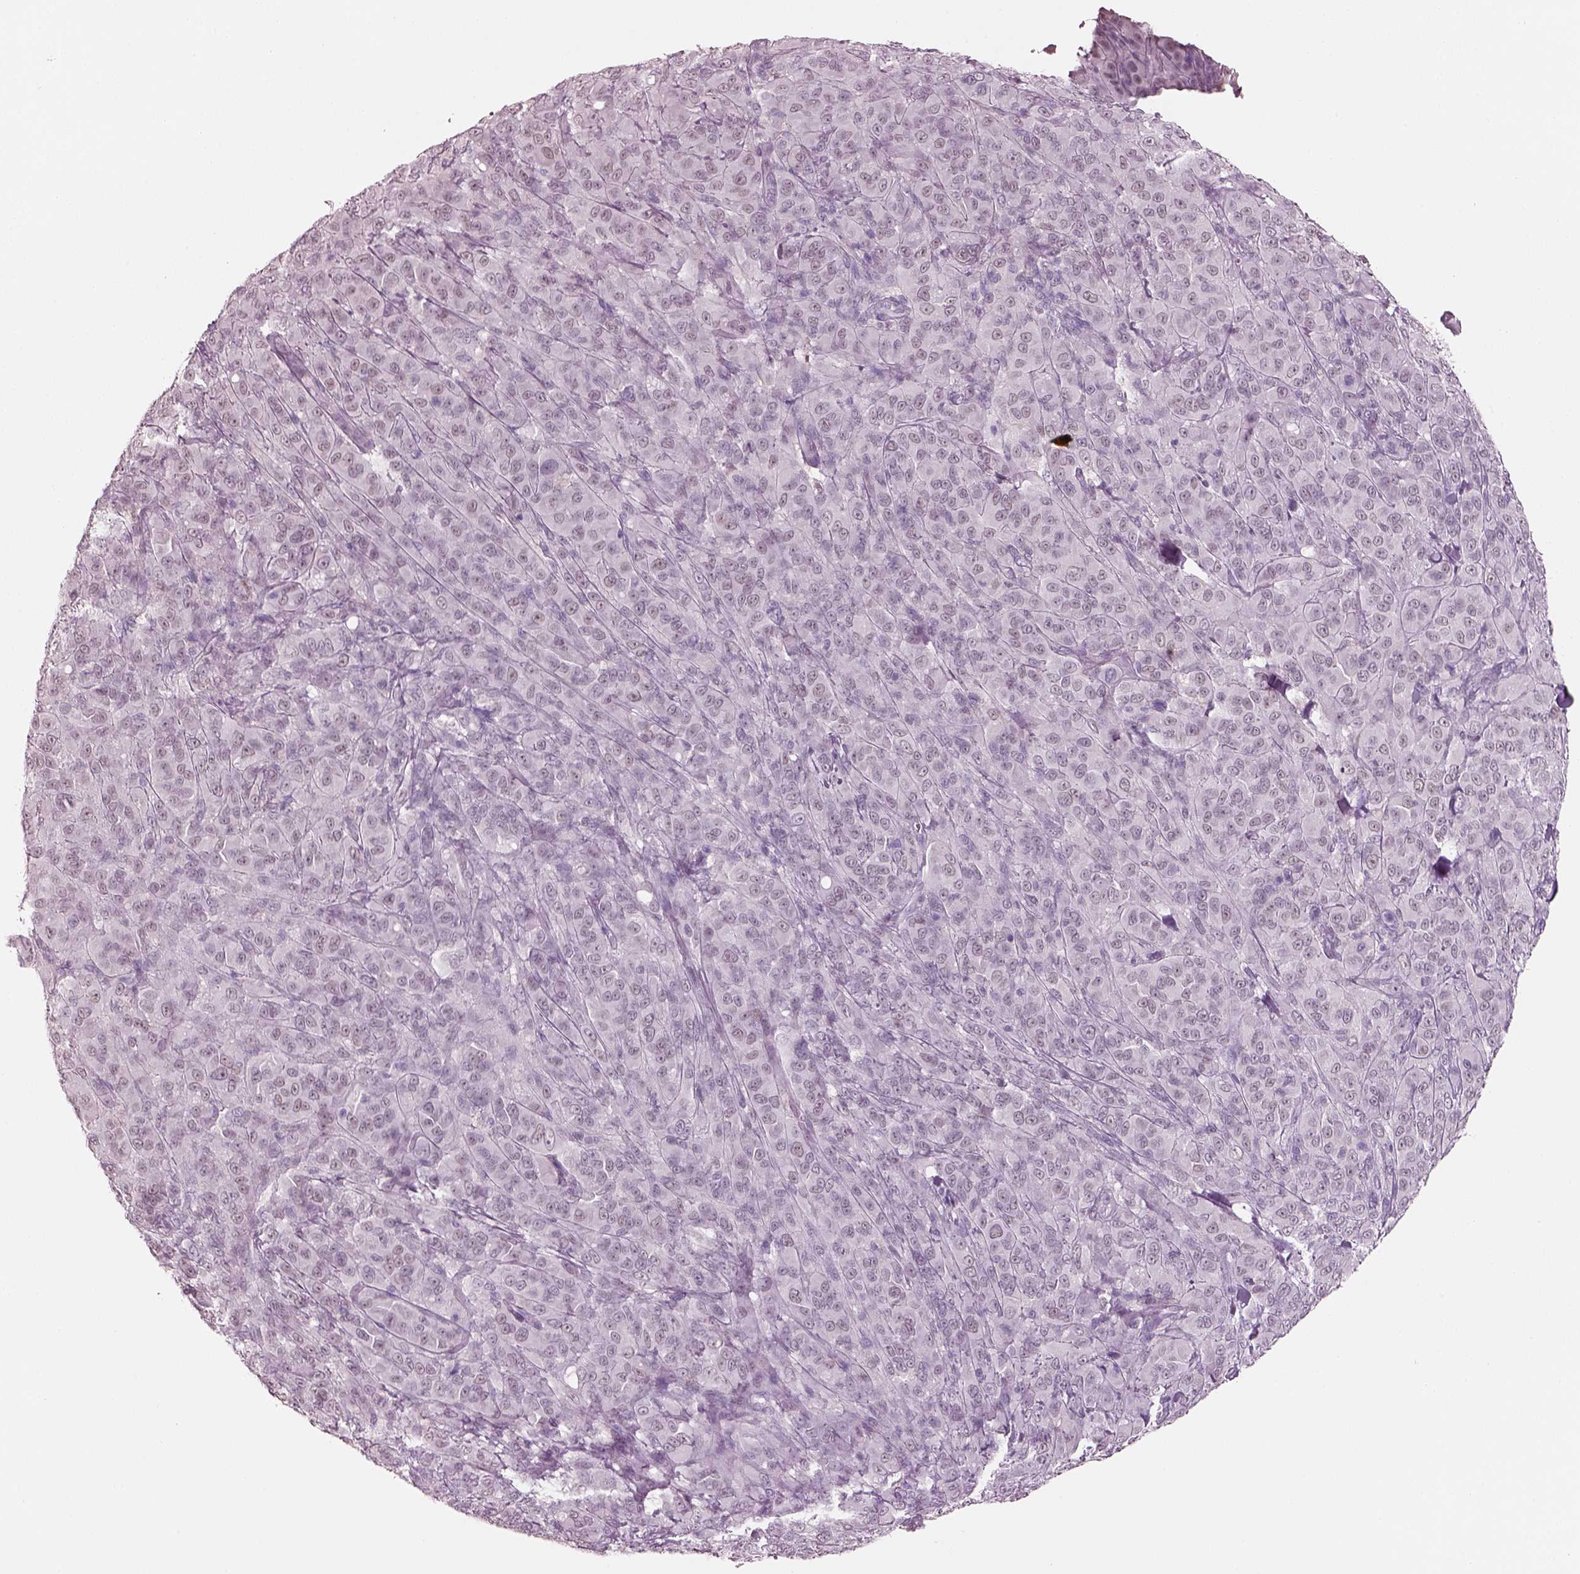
{"staining": {"intensity": "negative", "quantity": "none", "location": "none"}, "tissue": "melanoma", "cell_type": "Tumor cells", "image_type": "cancer", "snomed": [{"axis": "morphology", "description": "Malignant melanoma, NOS"}, {"axis": "topography", "description": "Skin"}], "caption": "High magnification brightfield microscopy of malignant melanoma stained with DAB (brown) and counterstained with hematoxylin (blue): tumor cells show no significant expression.", "gene": "ELSPBP1", "patient": {"sex": "female", "age": 87}}